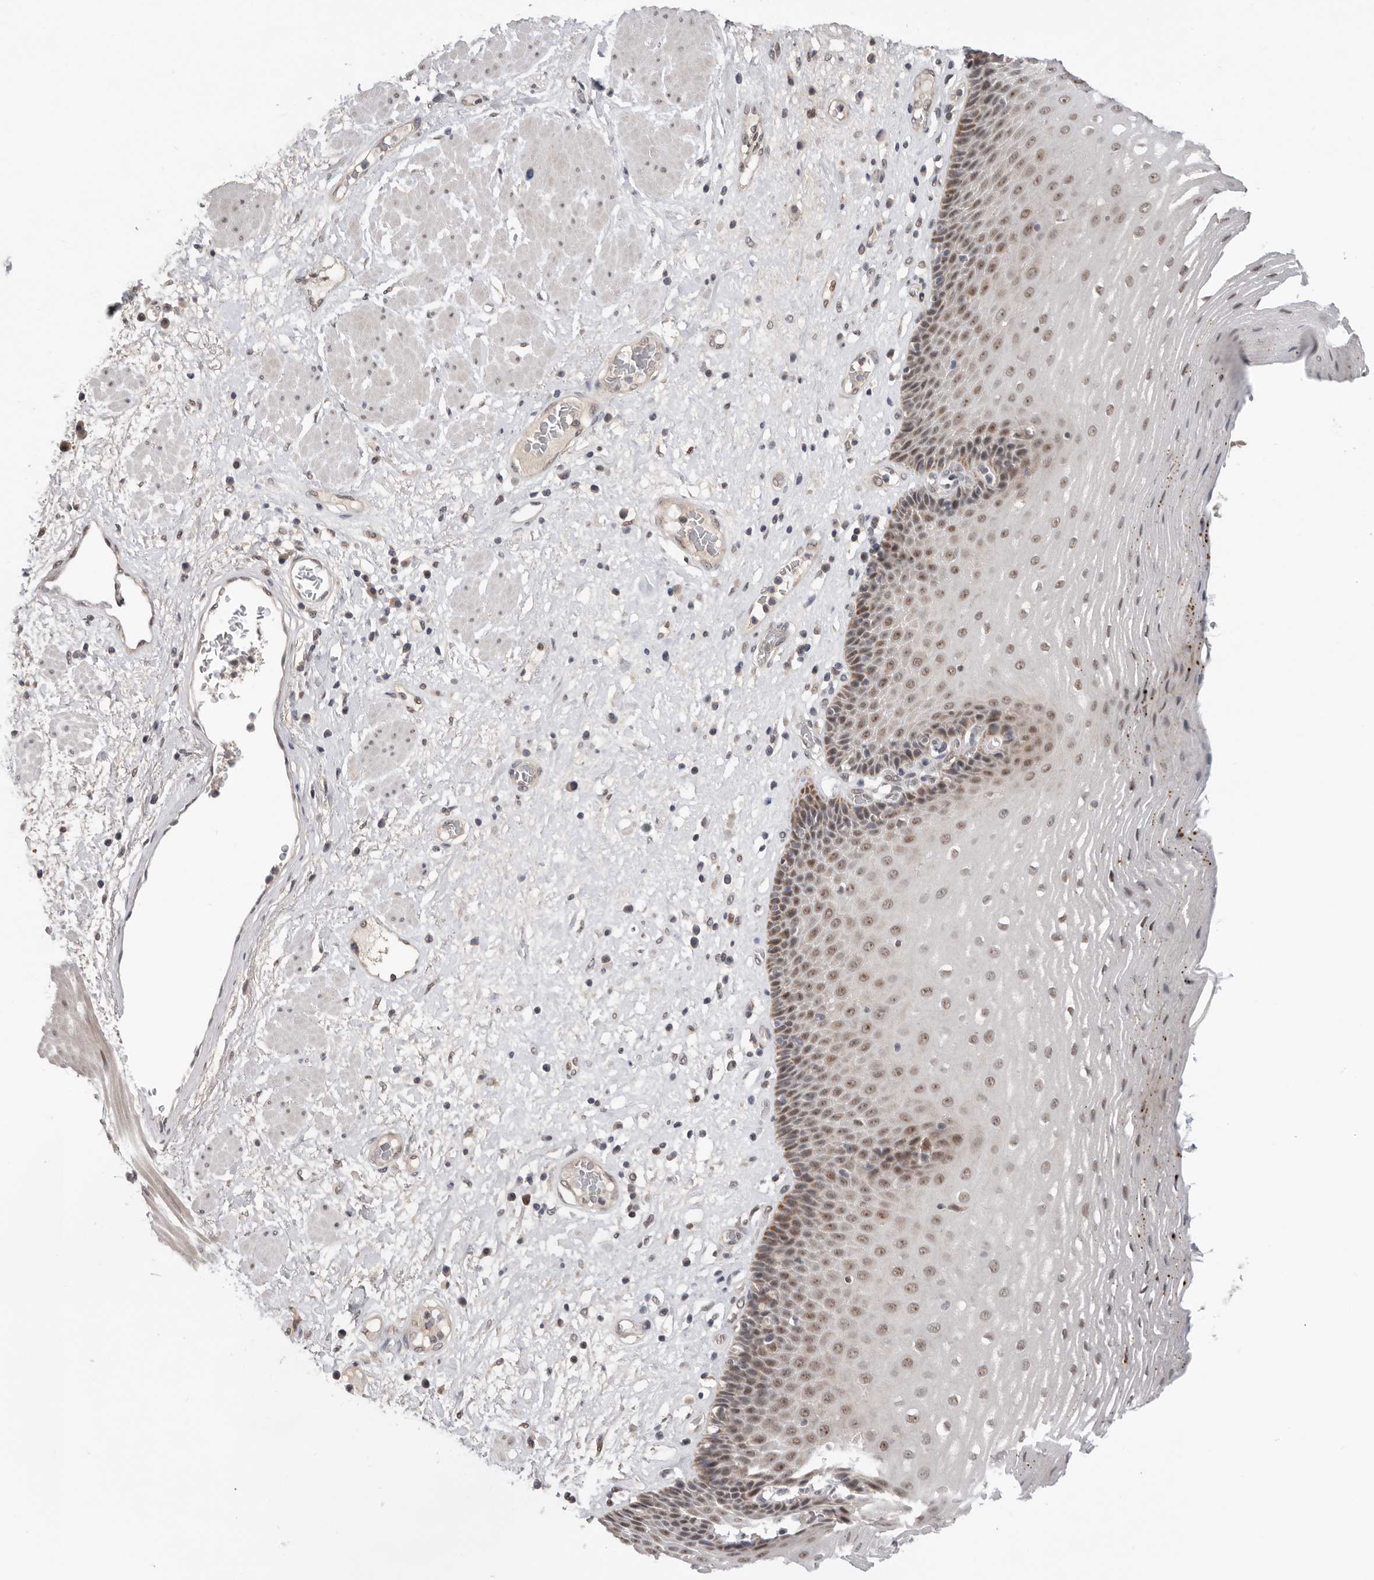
{"staining": {"intensity": "moderate", "quantity": "25%-75%", "location": "nuclear"}, "tissue": "esophagus", "cell_type": "Squamous epithelial cells", "image_type": "normal", "snomed": [{"axis": "morphology", "description": "Normal tissue, NOS"}, {"axis": "morphology", "description": "Adenocarcinoma, NOS"}, {"axis": "topography", "description": "Esophagus"}], "caption": "Esophagus stained with immunohistochemistry (IHC) displays moderate nuclear staining in about 25%-75% of squamous epithelial cells.", "gene": "BRCA2", "patient": {"sex": "male", "age": 62}}